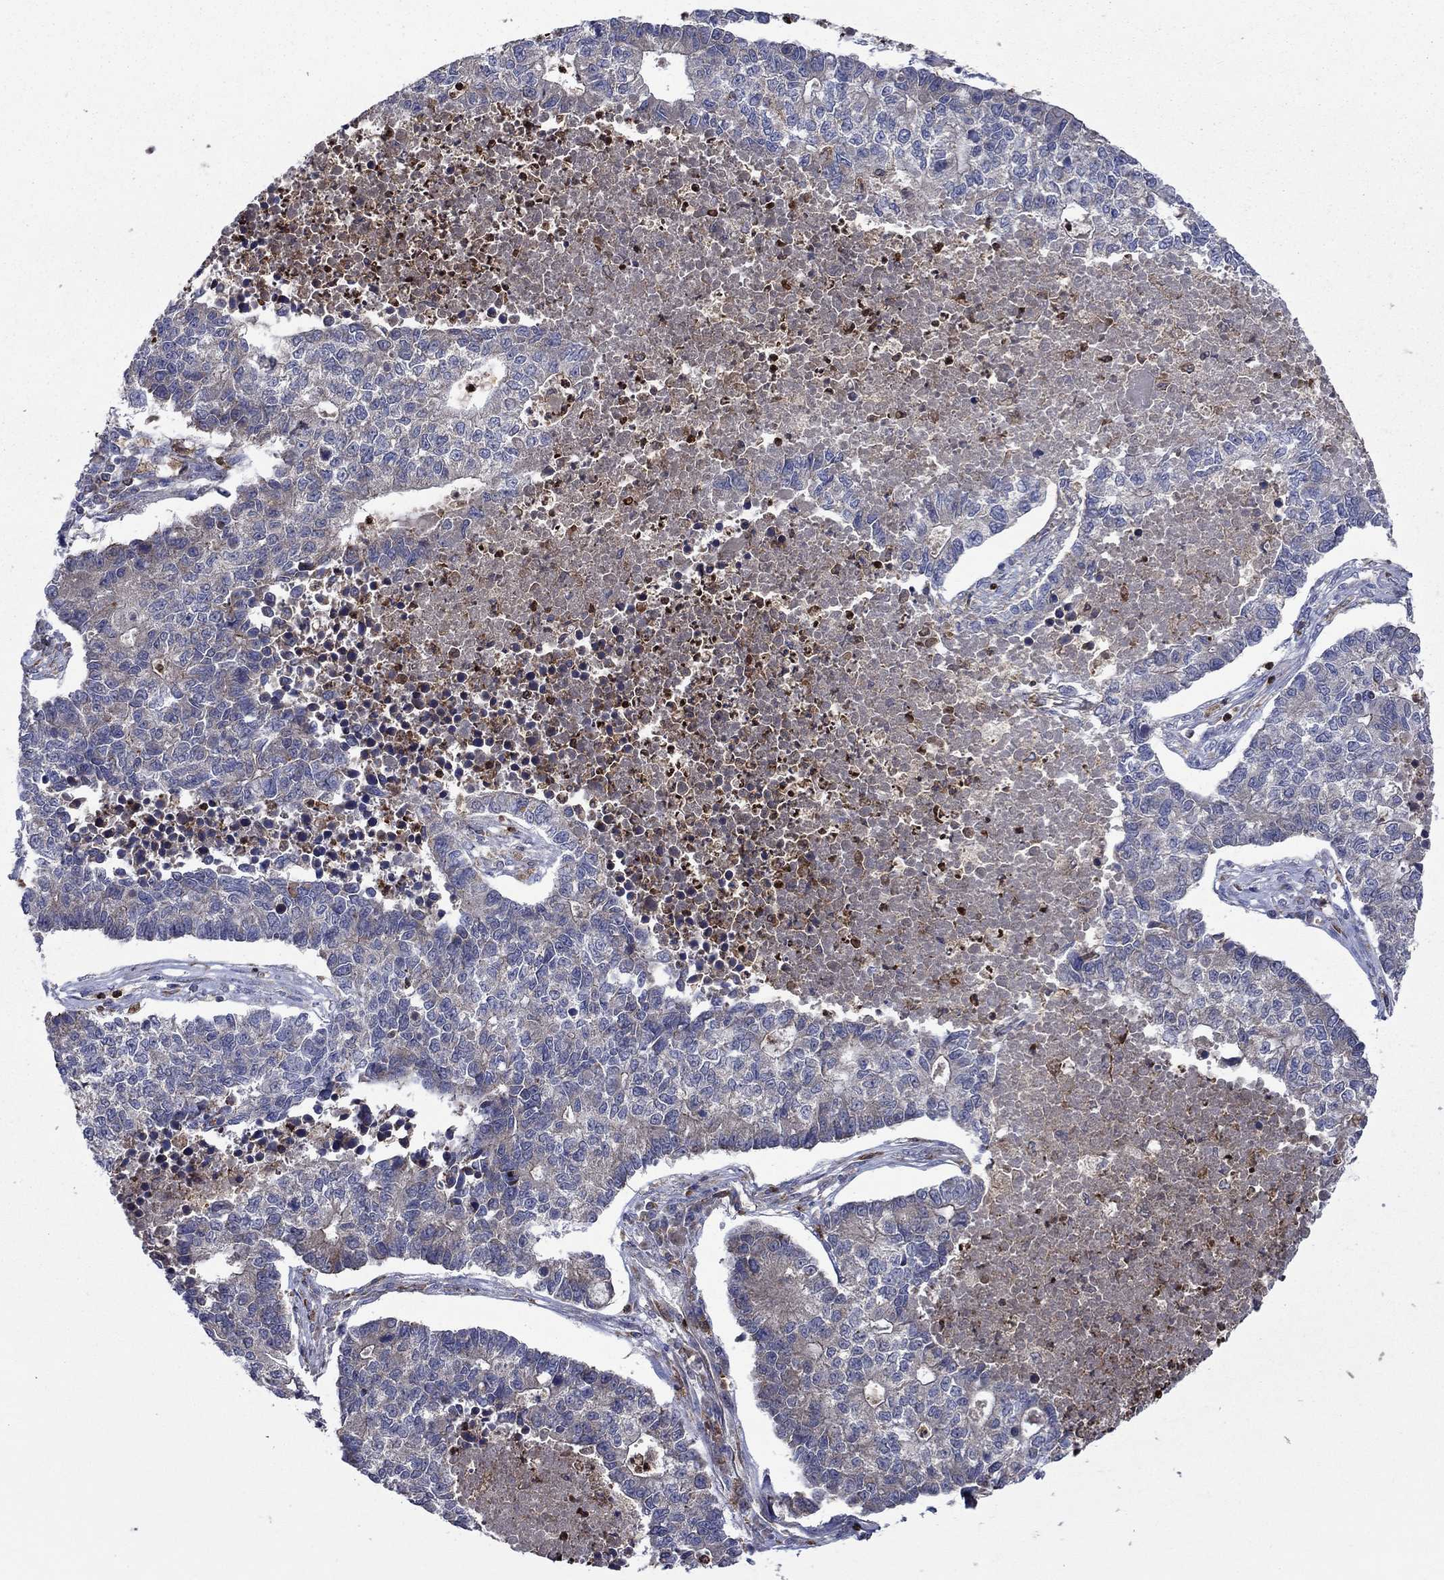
{"staining": {"intensity": "weak", "quantity": "<25%", "location": "cytoplasmic/membranous"}, "tissue": "lung cancer", "cell_type": "Tumor cells", "image_type": "cancer", "snomed": [{"axis": "morphology", "description": "Adenocarcinoma, NOS"}, {"axis": "topography", "description": "Lung"}], "caption": "Tumor cells are negative for protein expression in human lung adenocarcinoma. (DAB immunohistochemistry (IHC), high magnification).", "gene": "RNF19B", "patient": {"sex": "male", "age": 57}}